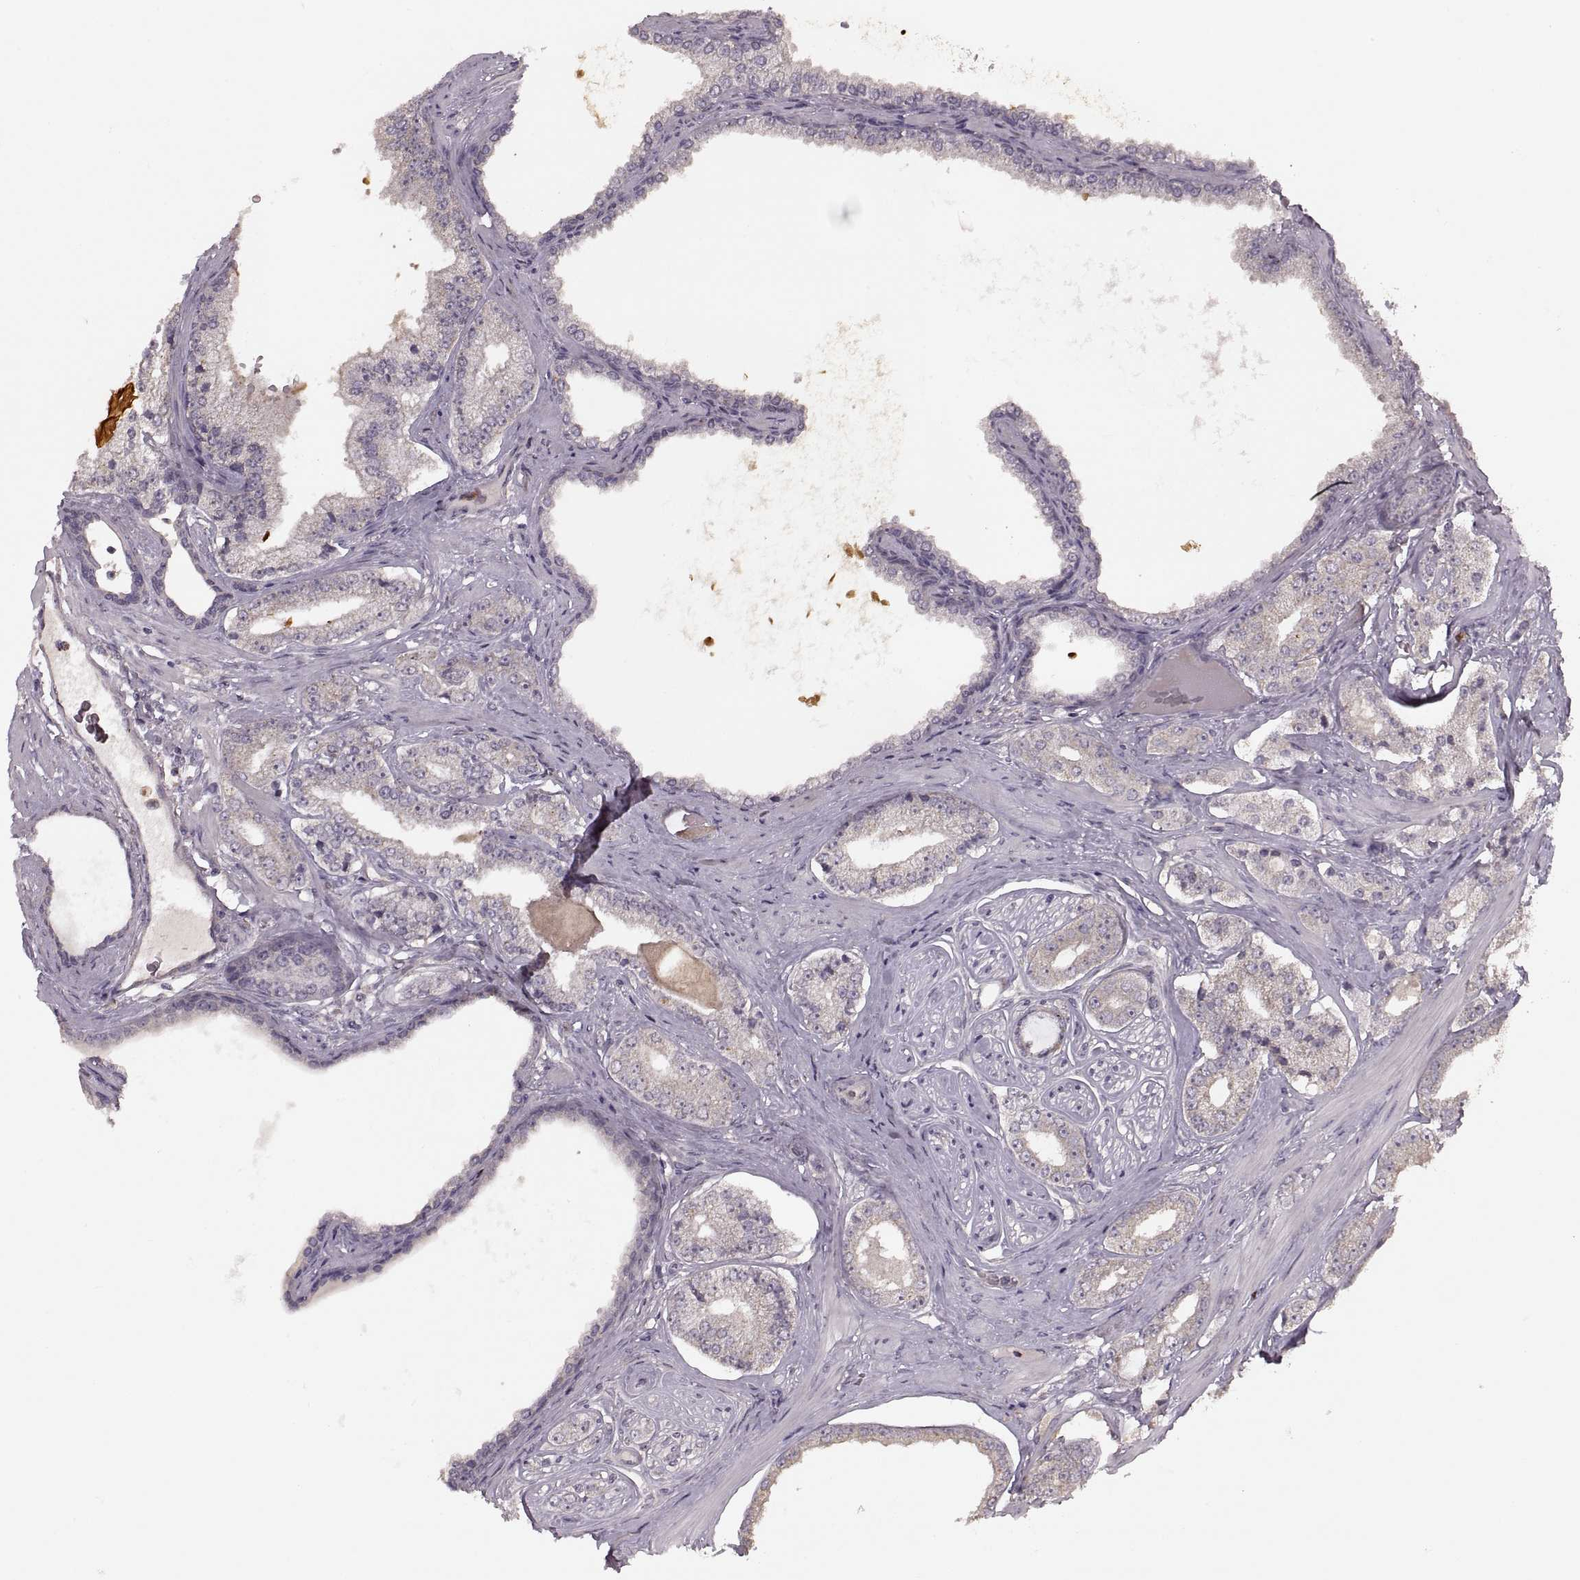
{"staining": {"intensity": "negative", "quantity": "none", "location": "none"}, "tissue": "prostate cancer", "cell_type": "Tumor cells", "image_type": "cancer", "snomed": [{"axis": "morphology", "description": "Adenocarcinoma, NOS"}, {"axis": "topography", "description": "Prostate"}], "caption": "An immunohistochemistry photomicrograph of adenocarcinoma (prostate) is shown. There is no staining in tumor cells of adenocarcinoma (prostate). The staining was performed using DAB (3,3'-diaminobenzidine) to visualize the protein expression in brown, while the nuclei were stained in blue with hematoxylin (Magnification: 20x).", "gene": "PIERCE1", "patient": {"sex": "male", "age": 64}}